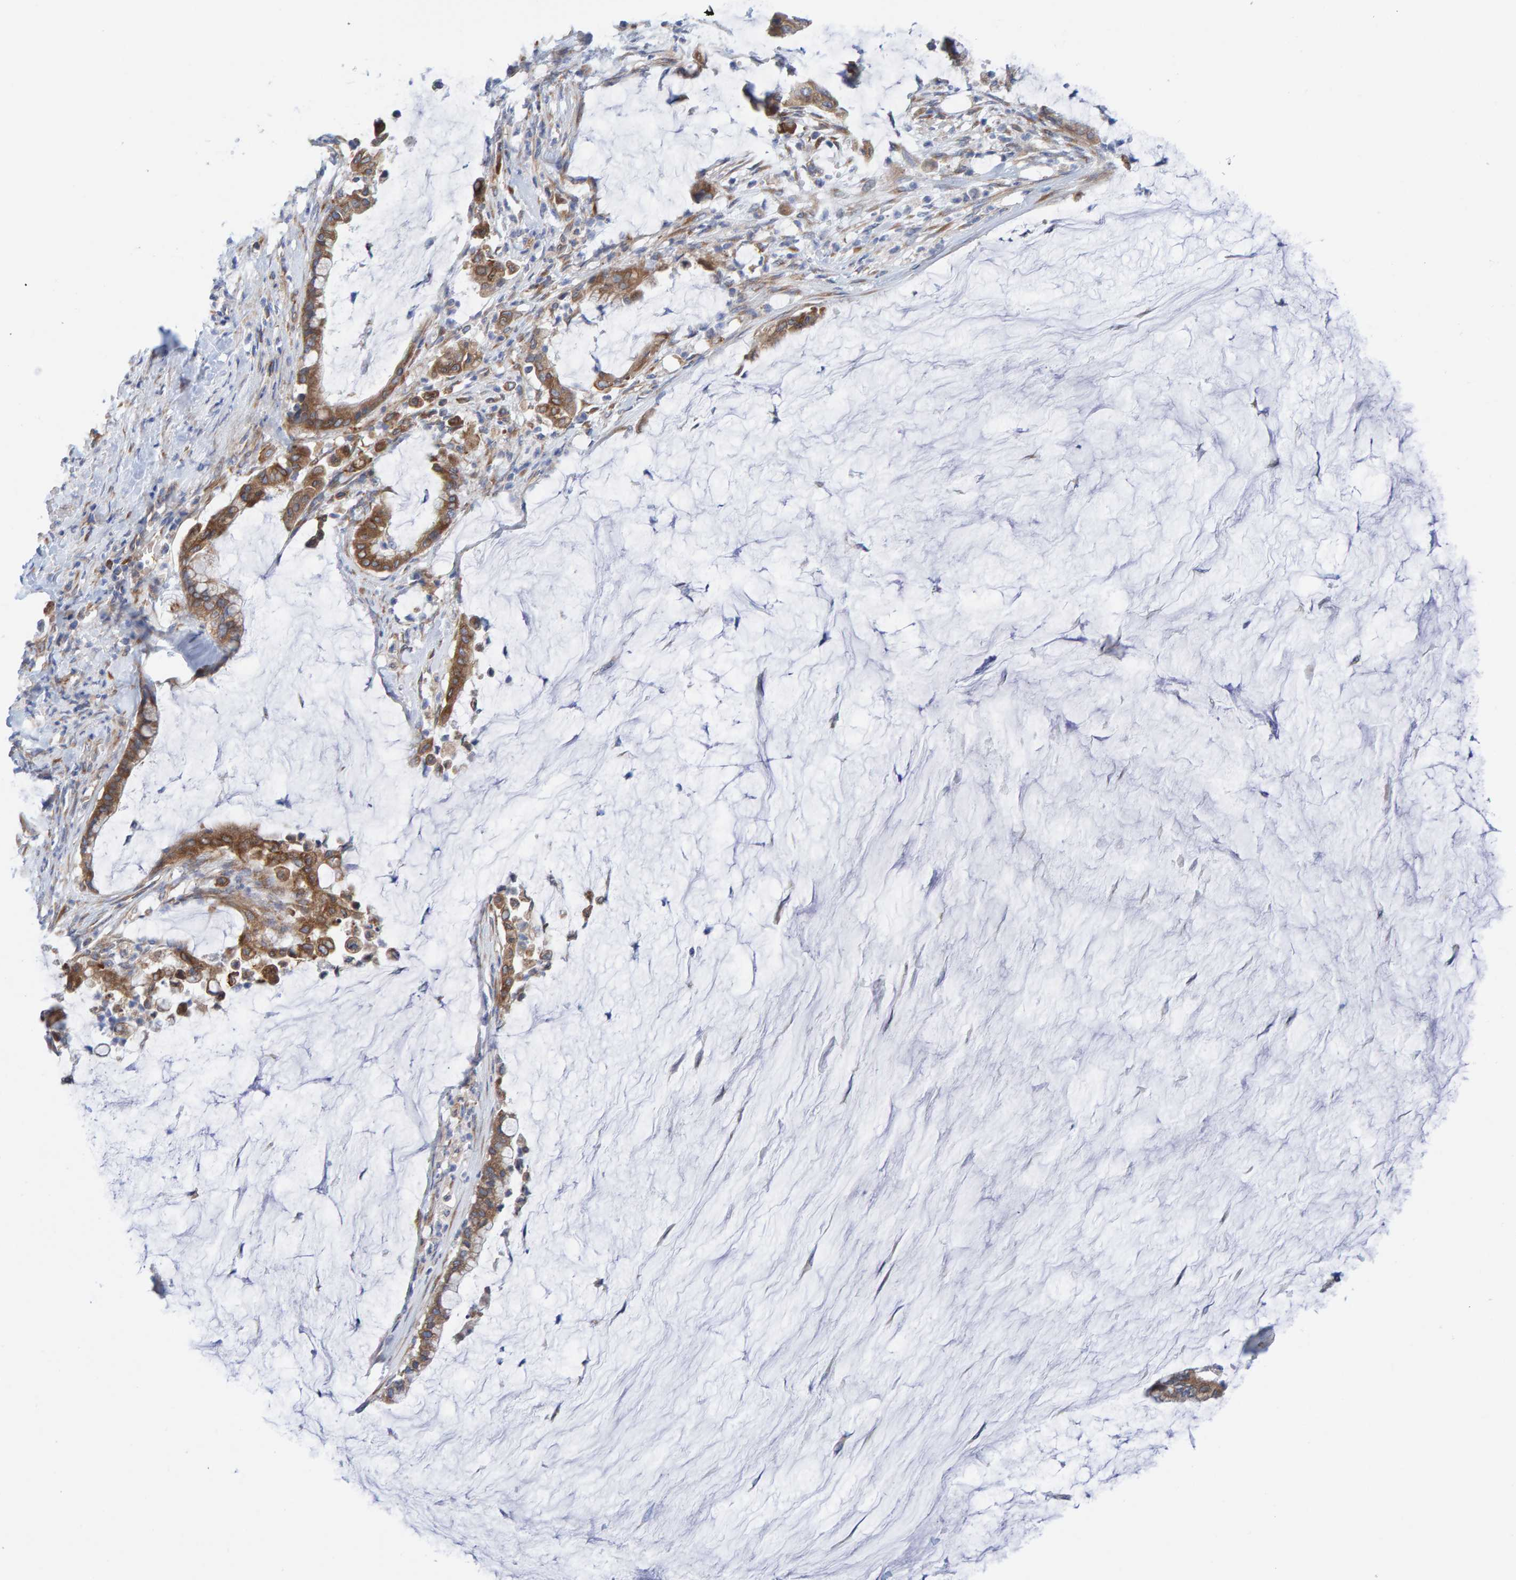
{"staining": {"intensity": "moderate", "quantity": ">75%", "location": "cytoplasmic/membranous"}, "tissue": "pancreatic cancer", "cell_type": "Tumor cells", "image_type": "cancer", "snomed": [{"axis": "morphology", "description": "Adenocarcinoma, NOS"}, {"axis": "topography", "description": "Pancreas"}], "caption": "Adenocarcinoma (pancreatic) stained for a protein exhibits moderate cytoplasmic/membranous positivity in tumor cells.", "gene": "CDK5RAP3", "patient": {"sex": "male", "age": 41}}